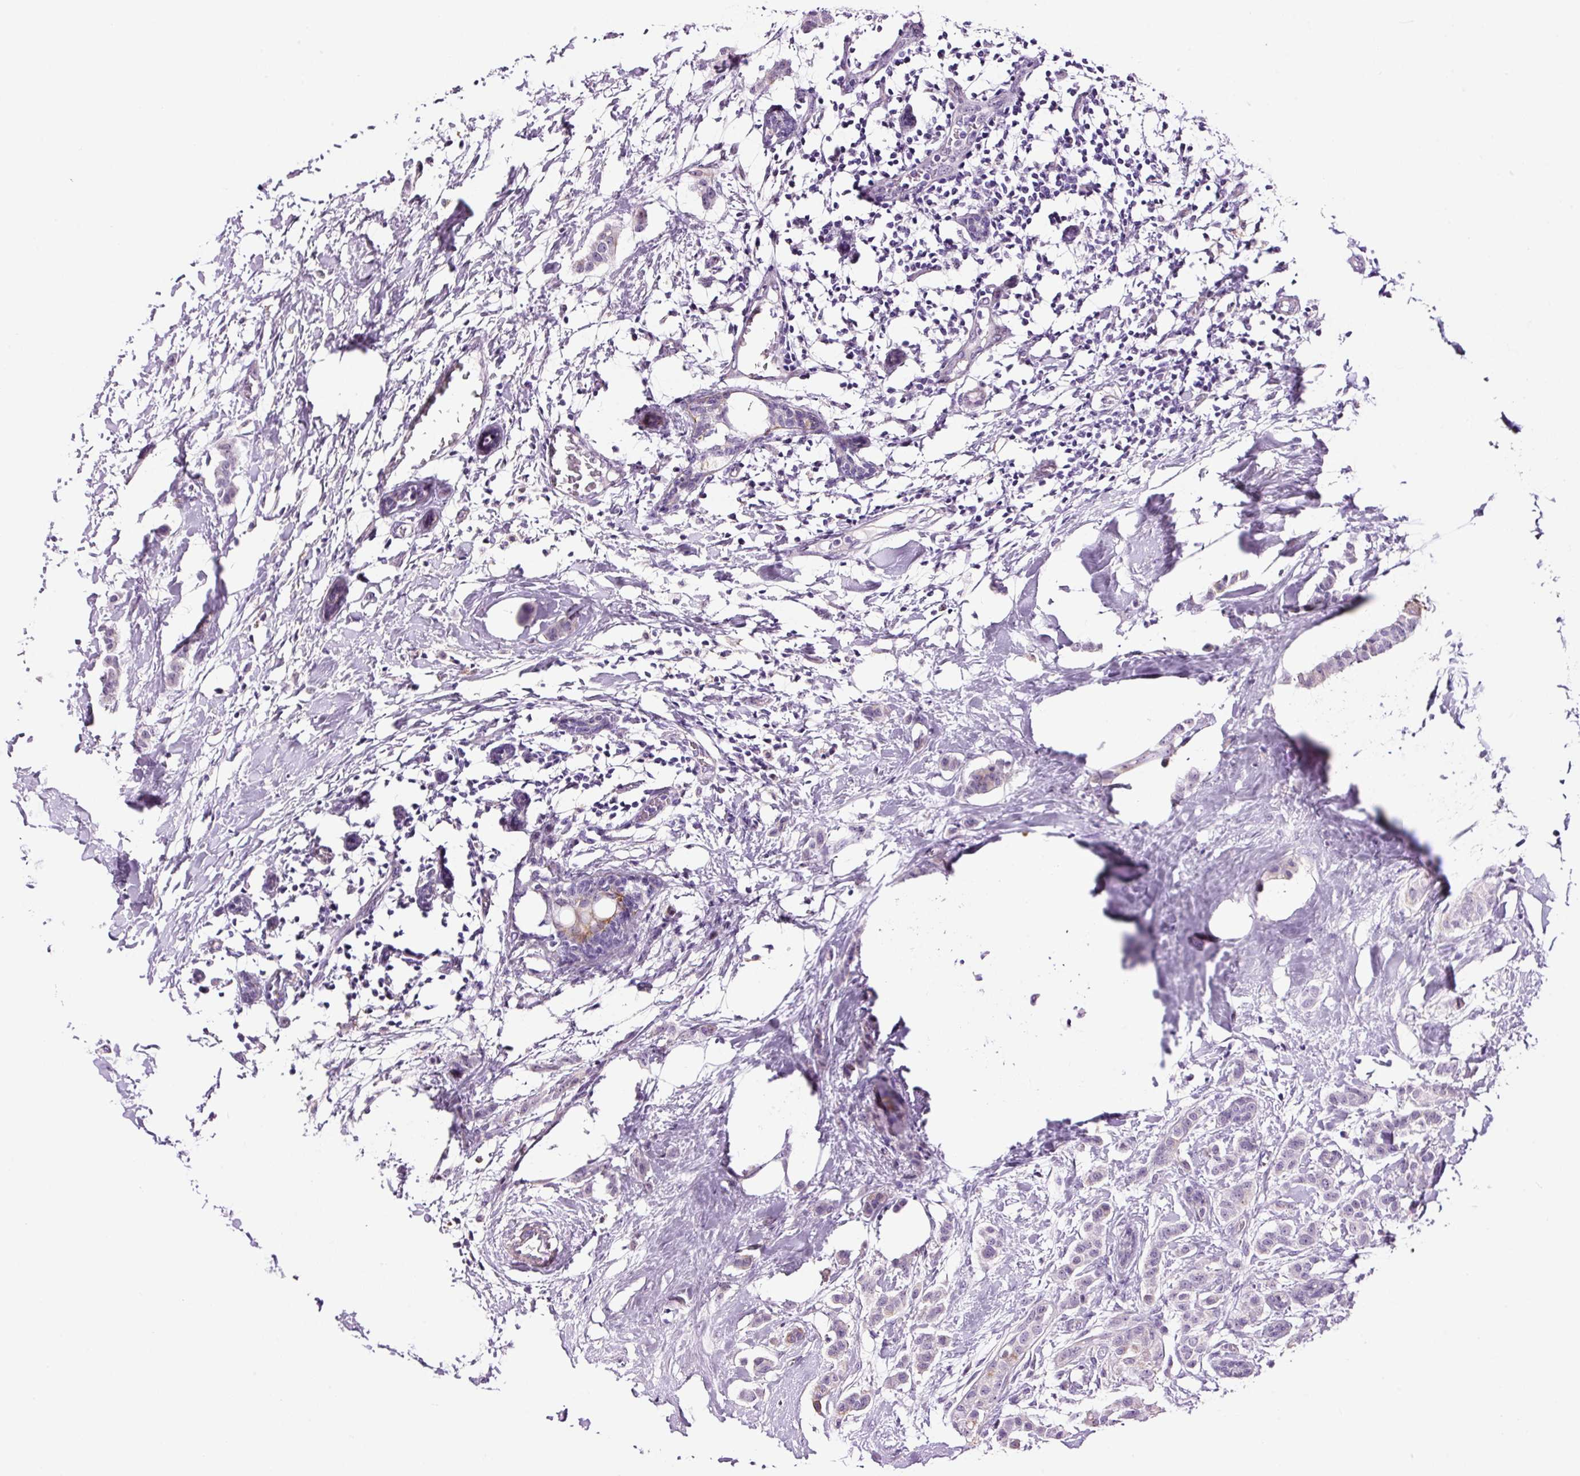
{"staining": {"intensity": "negative", "quantity": "none", "location": "none"}, "tissue": "breast cancer", "cell_type": "Tumor cells", "image_type": "cancer", "snomed": [{"axis": "morphology", "description": "Duct carcinoma"}, {"axis": "topography", "description": "Breast"}], "caption": "Immunohistochemical staining of human breast intraductal carcinoma exhibits no significant expression in tumor cells.", "gene": "RTF2", "patient": {"sex": "female", "age": 40}}